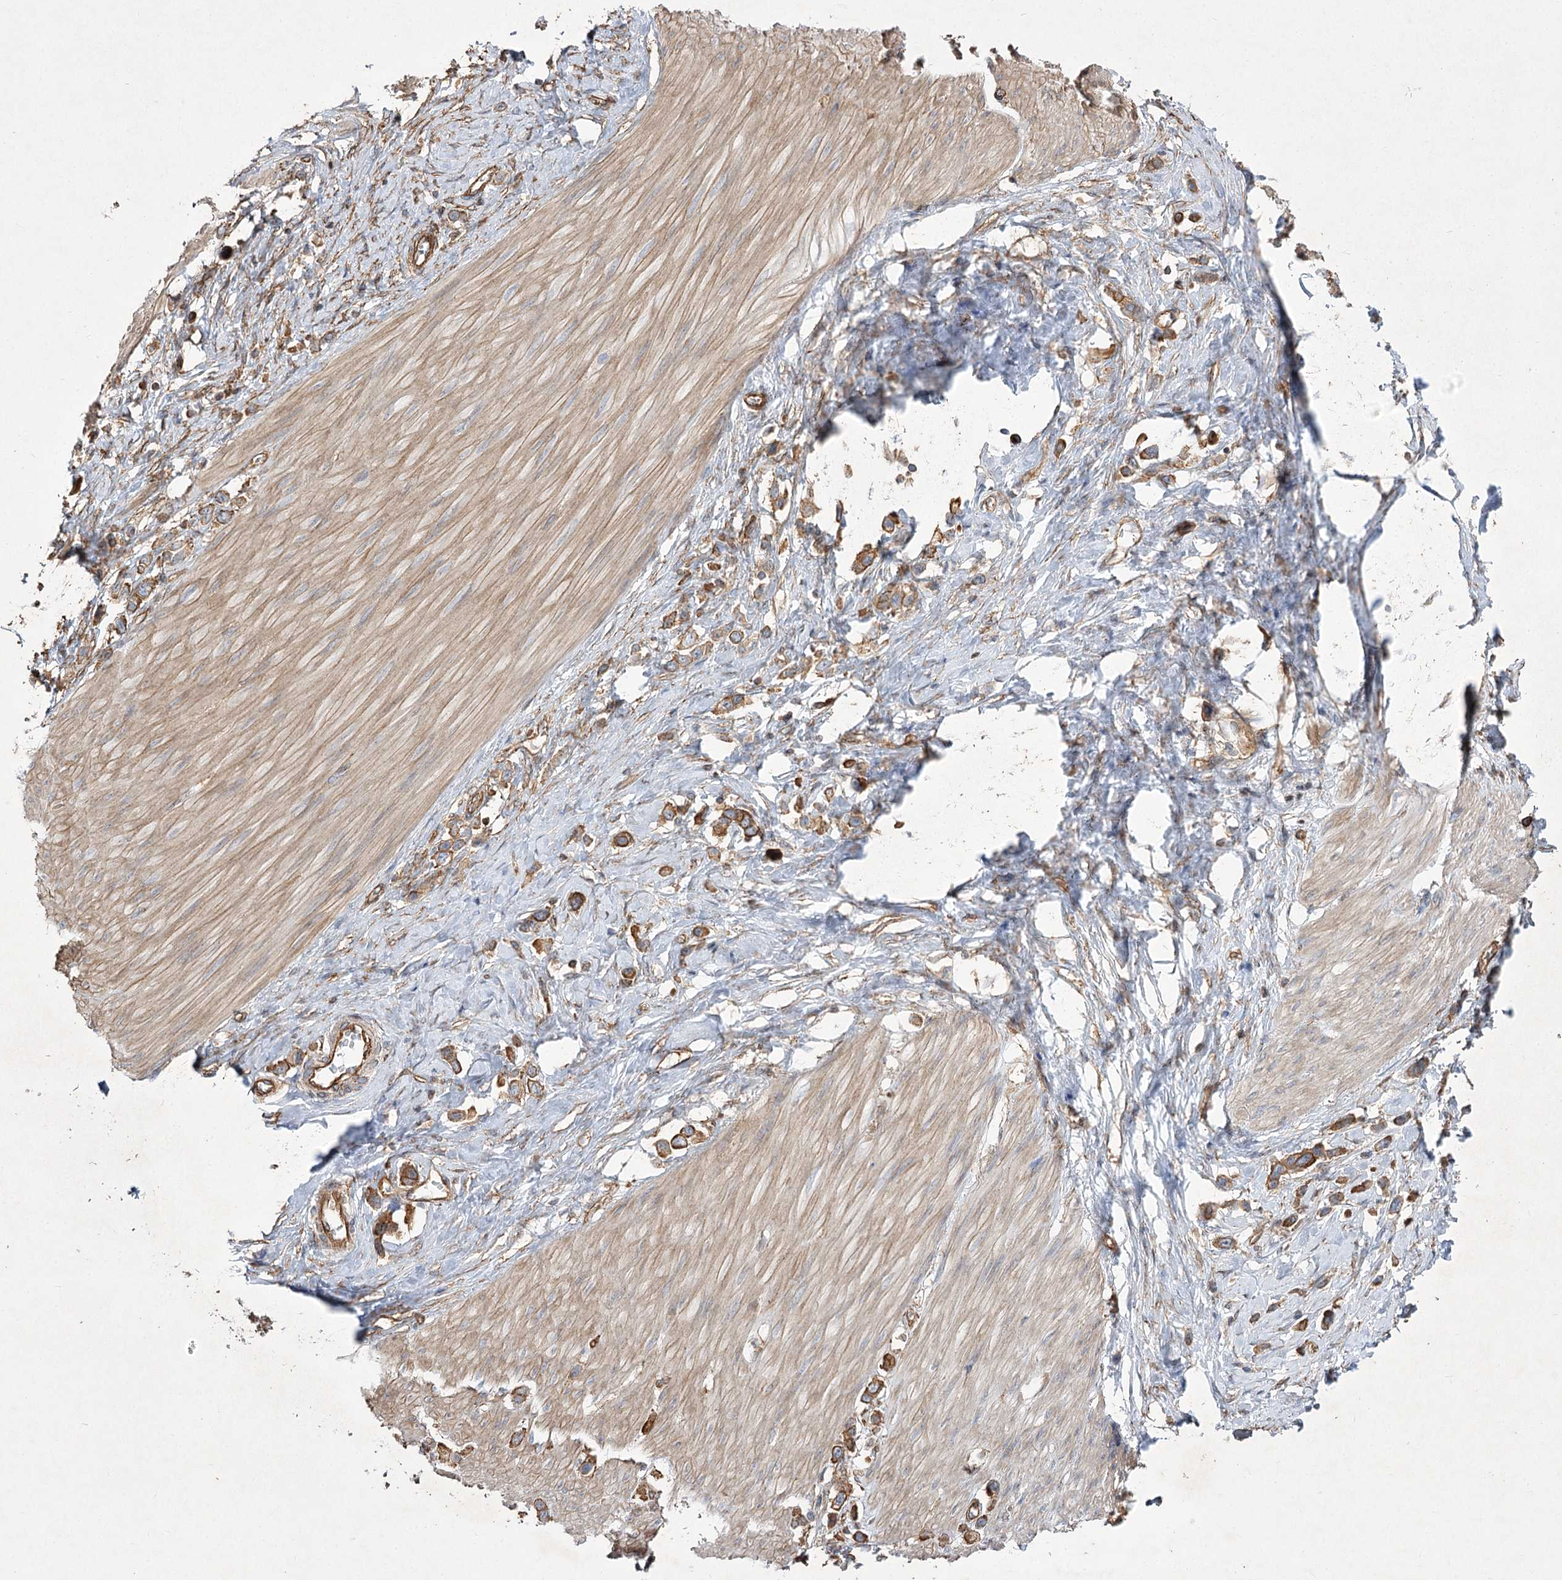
{"staining": {"intensity": "moderate", "quantity": ">75%", "location": "cytoplasmic/membranous"}, "tissue": "stomach cancer", "cell_type": "Tumor cells", "image_type": "cancer", "snomed": [{"axis": "morphology", "description": "Adenocarcinoma, NOS"}, {"axis": "topography", "description": "Stomach"}], "caption": "A high-resolution histopathology image shows IHC staining of stomach adenocarcinoma, which exhibits moderate cytoplasmic/membranous expression in about >75% of tumor cells. (Stains: DAB (3,3'-diaminobenzidine) in brown, nuclei in blue, Microscopy: brightfield microscopy at high magnification).", "gene": "SH3BP5L", "patient": {"sex": "female", "age": 65}}